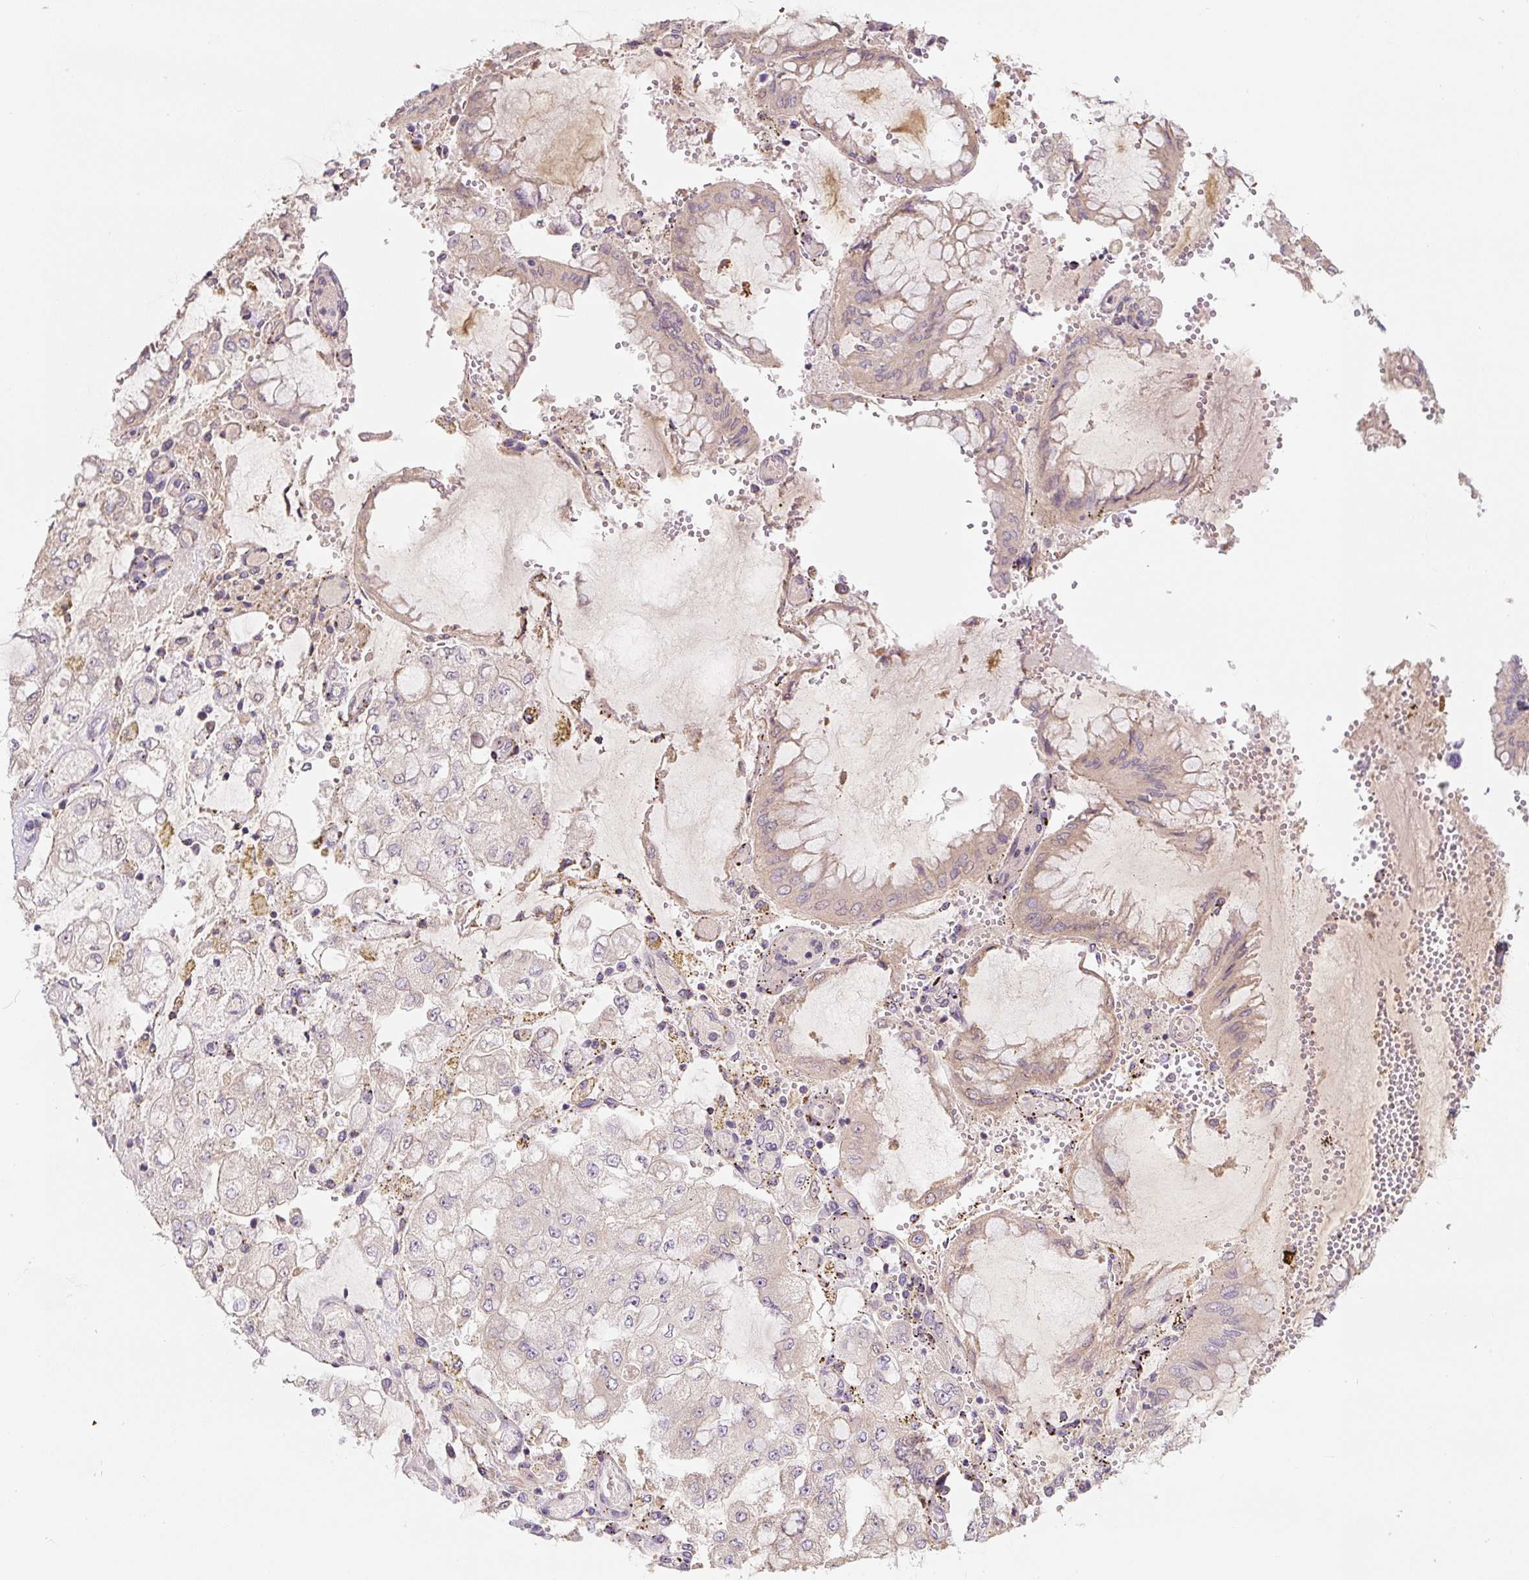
{"staining": {"intensity": "negative", "quantity": "none", "location": "none"}, "tissue": "stomach cancer", "cell_type": "Tumor cells", "image_type": "cancer", "snomed": [{"axis": "morphology", "description": "Adenocarcinoma, NOS"}, {"axis": "topography", "description": "Stomach"}], "caption": "Immunohistochemistry (IHC) of human stomach adenocarcinoma demonstrates no expression in tumor cells. Nuclei are stained in blue.", "gene": "PWWP3B", "patient": {"sex": "male", "age": 76}}